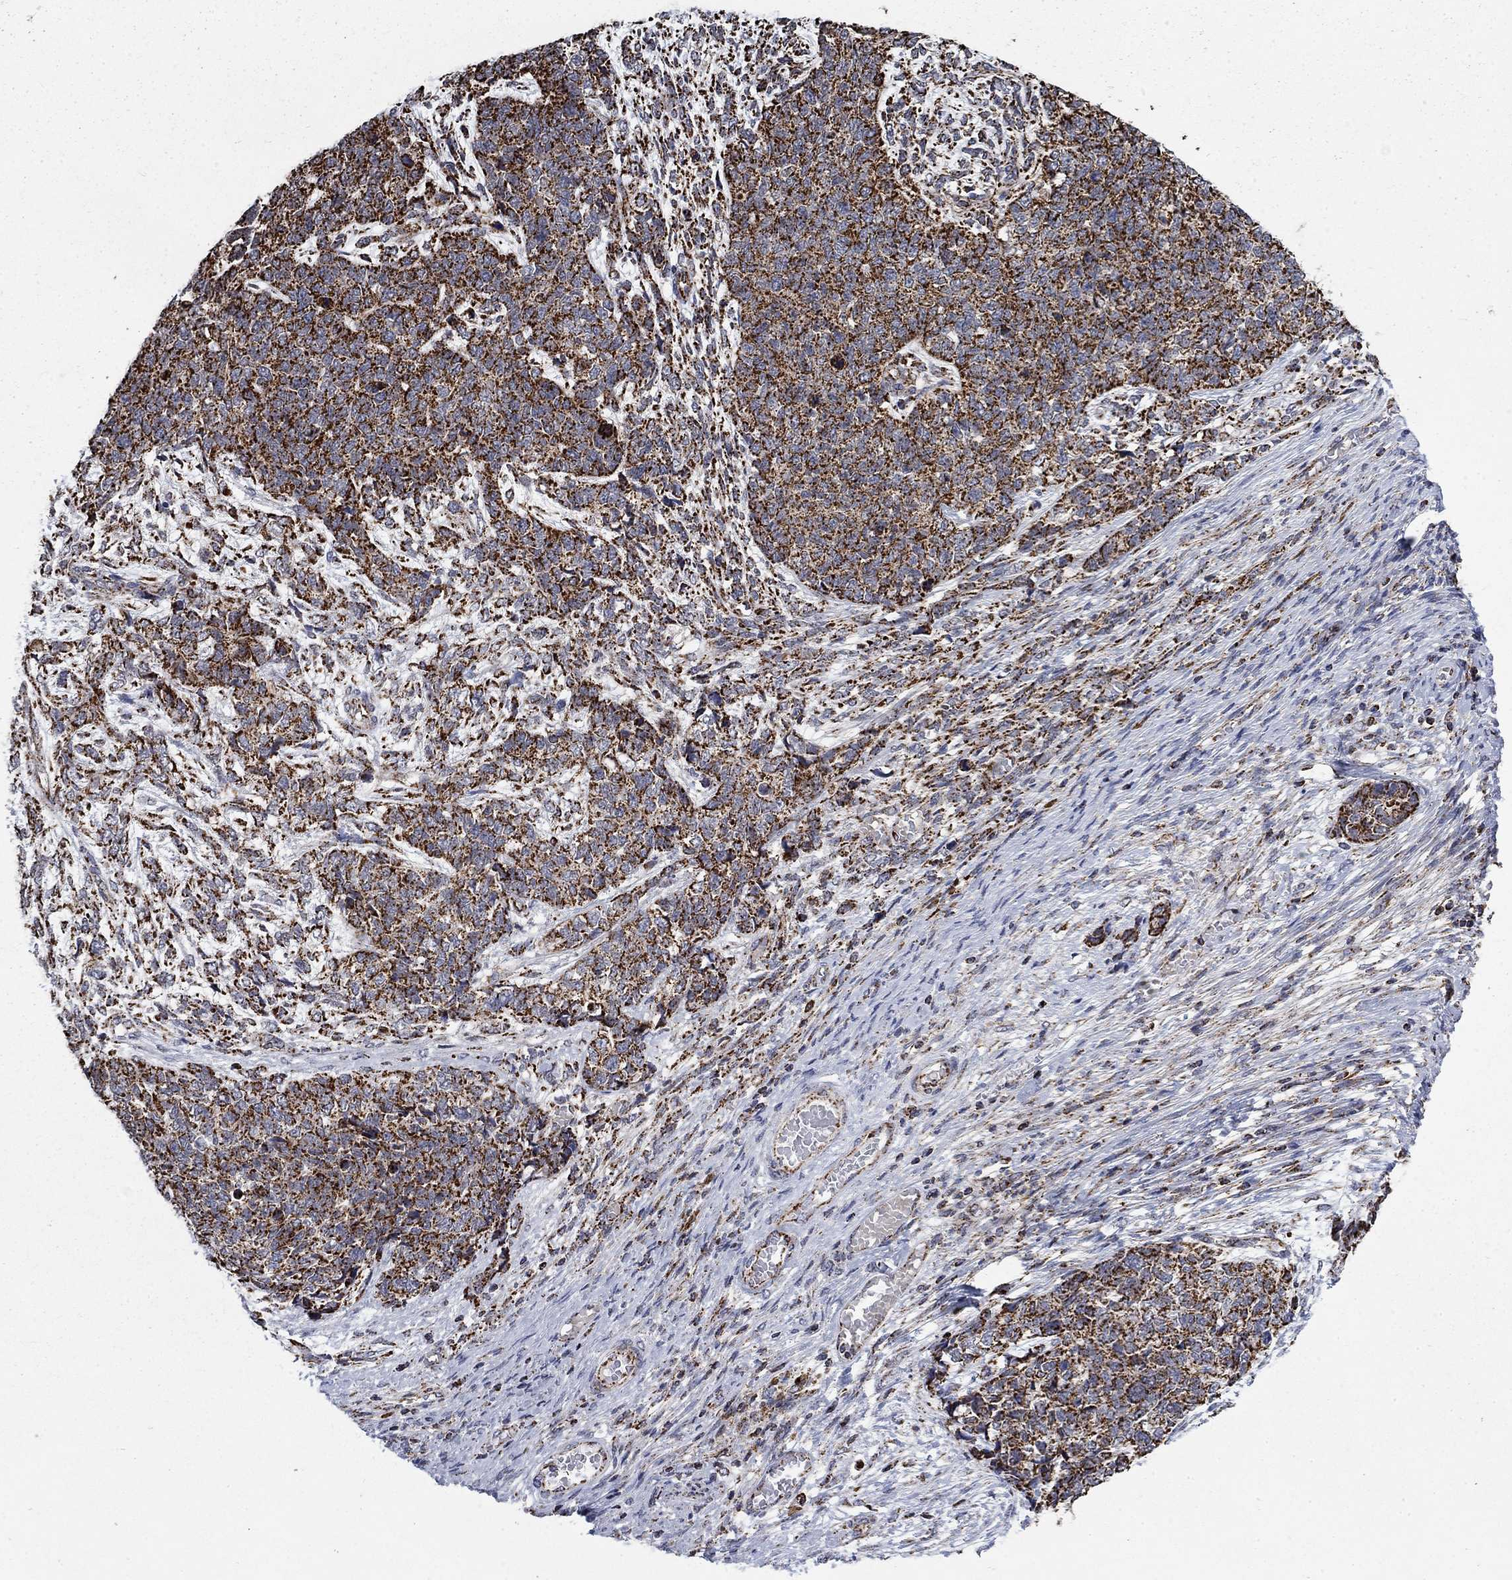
{"staining": {"intensity": "strong", "quantity": ">75%", "location": "cytoplasmic/membranous"}, "tissue": "cervical cancer", "cell_type": "Tumor cells", "image_type": "cancer", "snomed": [{"axis": "morphology", "description": "Squamous cell carcinoma, NOS"}, {"axis": "topography", "description": "Cervix"}], "caption": "Cervical cancer stained for a protein displays strong cytoplasmic/membranous positivity in tumor cells.", "gene": "MOAP1", "patient": {"sex": "female", "age": 63}}